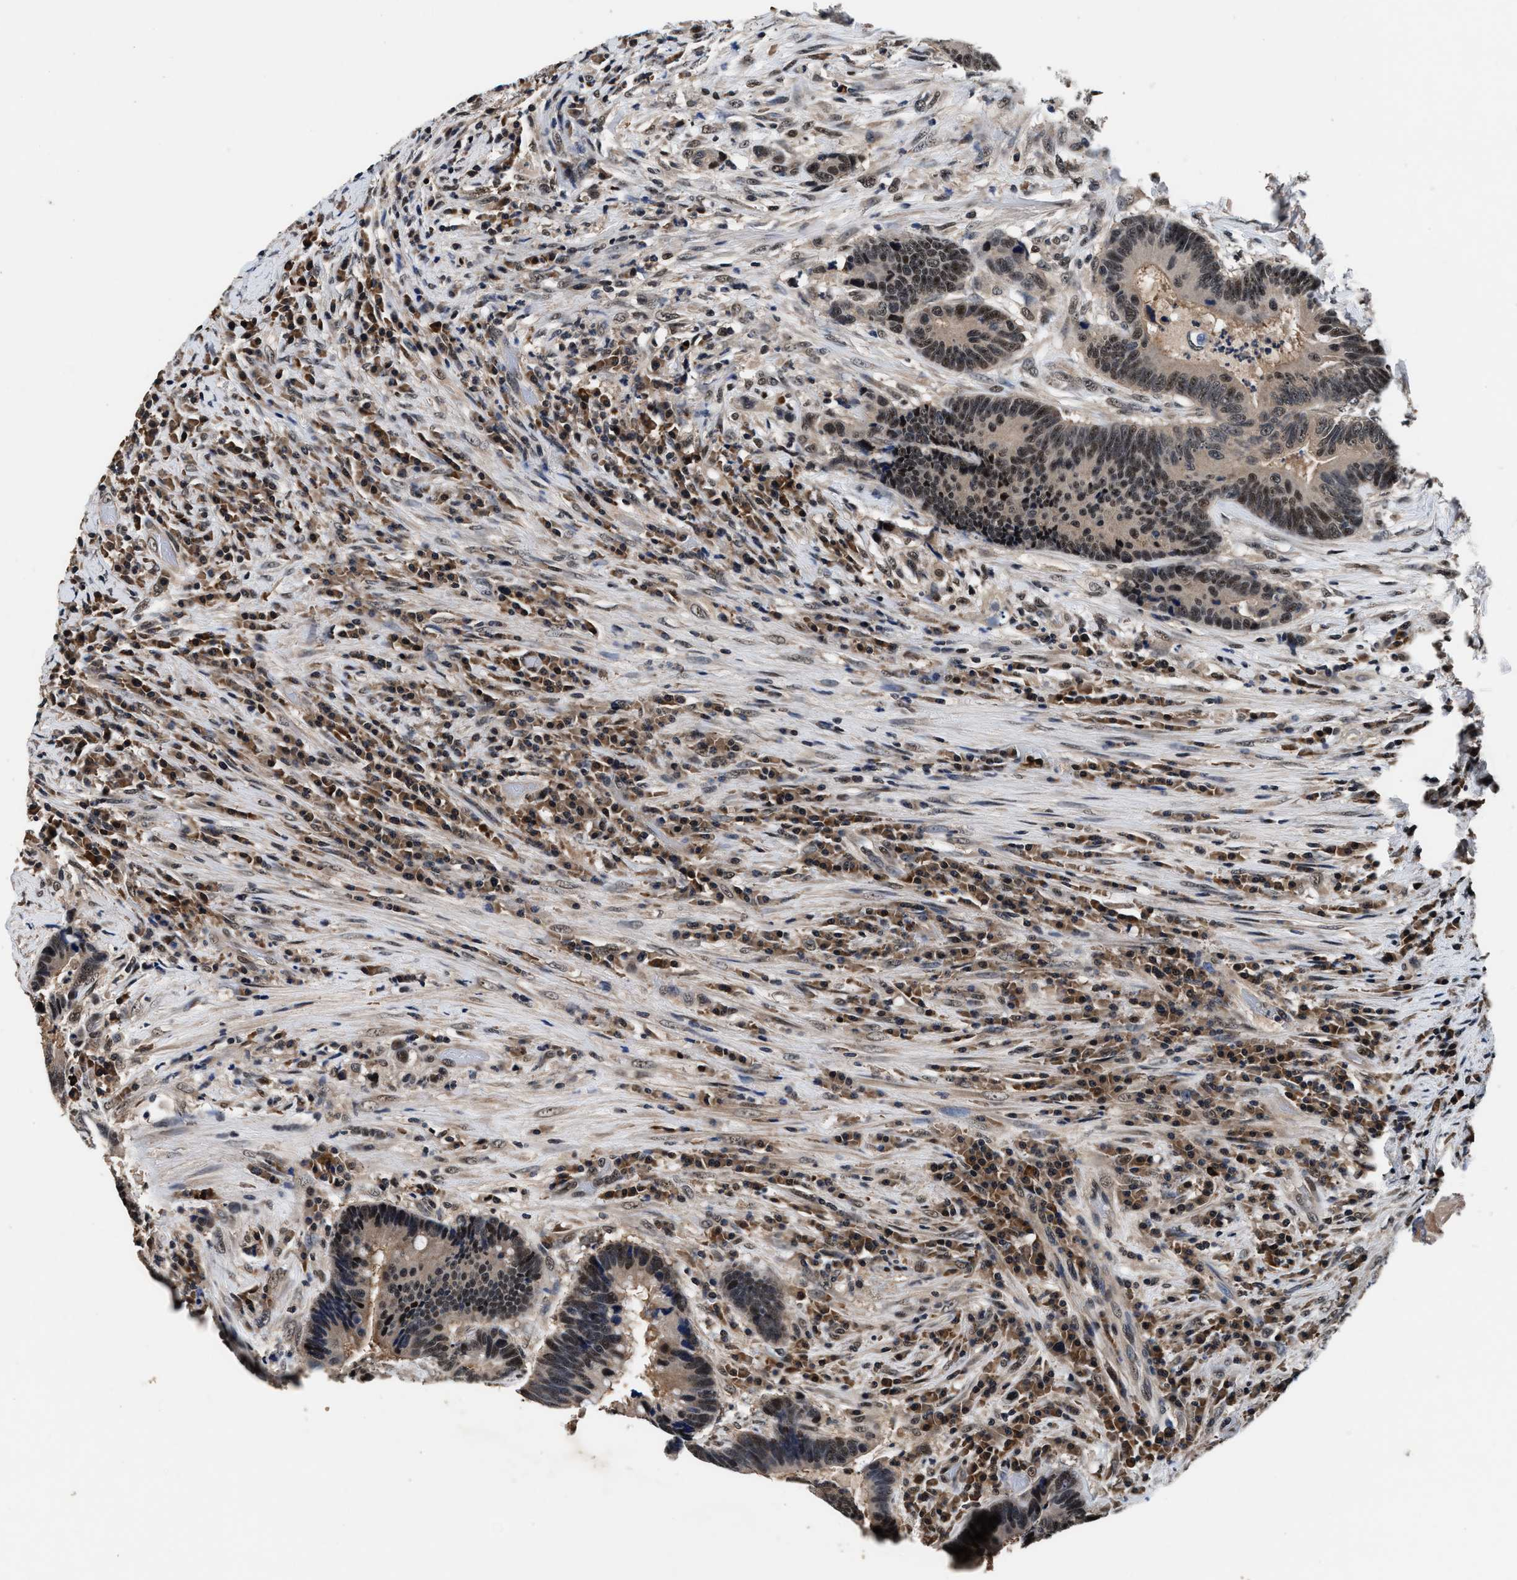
{"staining": {"intensity": "moderate", "quantity": "<25%", "location": "nuclear"}, "tissue": "colorectal cancer", "cell_type": "Tumor cells", "image_type": "cancer", "snomed": [{"axis": "morphology", "description": "Adenocarcinoma, NOS"}, {"axis": "topography", "description": "Rectum"}, {"axis": "topography", "description": "Anal"}], "caption": "Colorectal cancer stained with IHC shows moderate nuclear positivity in about <25% of tumor cells. The staining was performed using DAB (3,3'-diaminobenzidine), with brown indicating positive protein expression. Nuclei are stained blue with hematoxylin.", "gene": "USP16", "patient": {"sex": "female", "age": 89}}